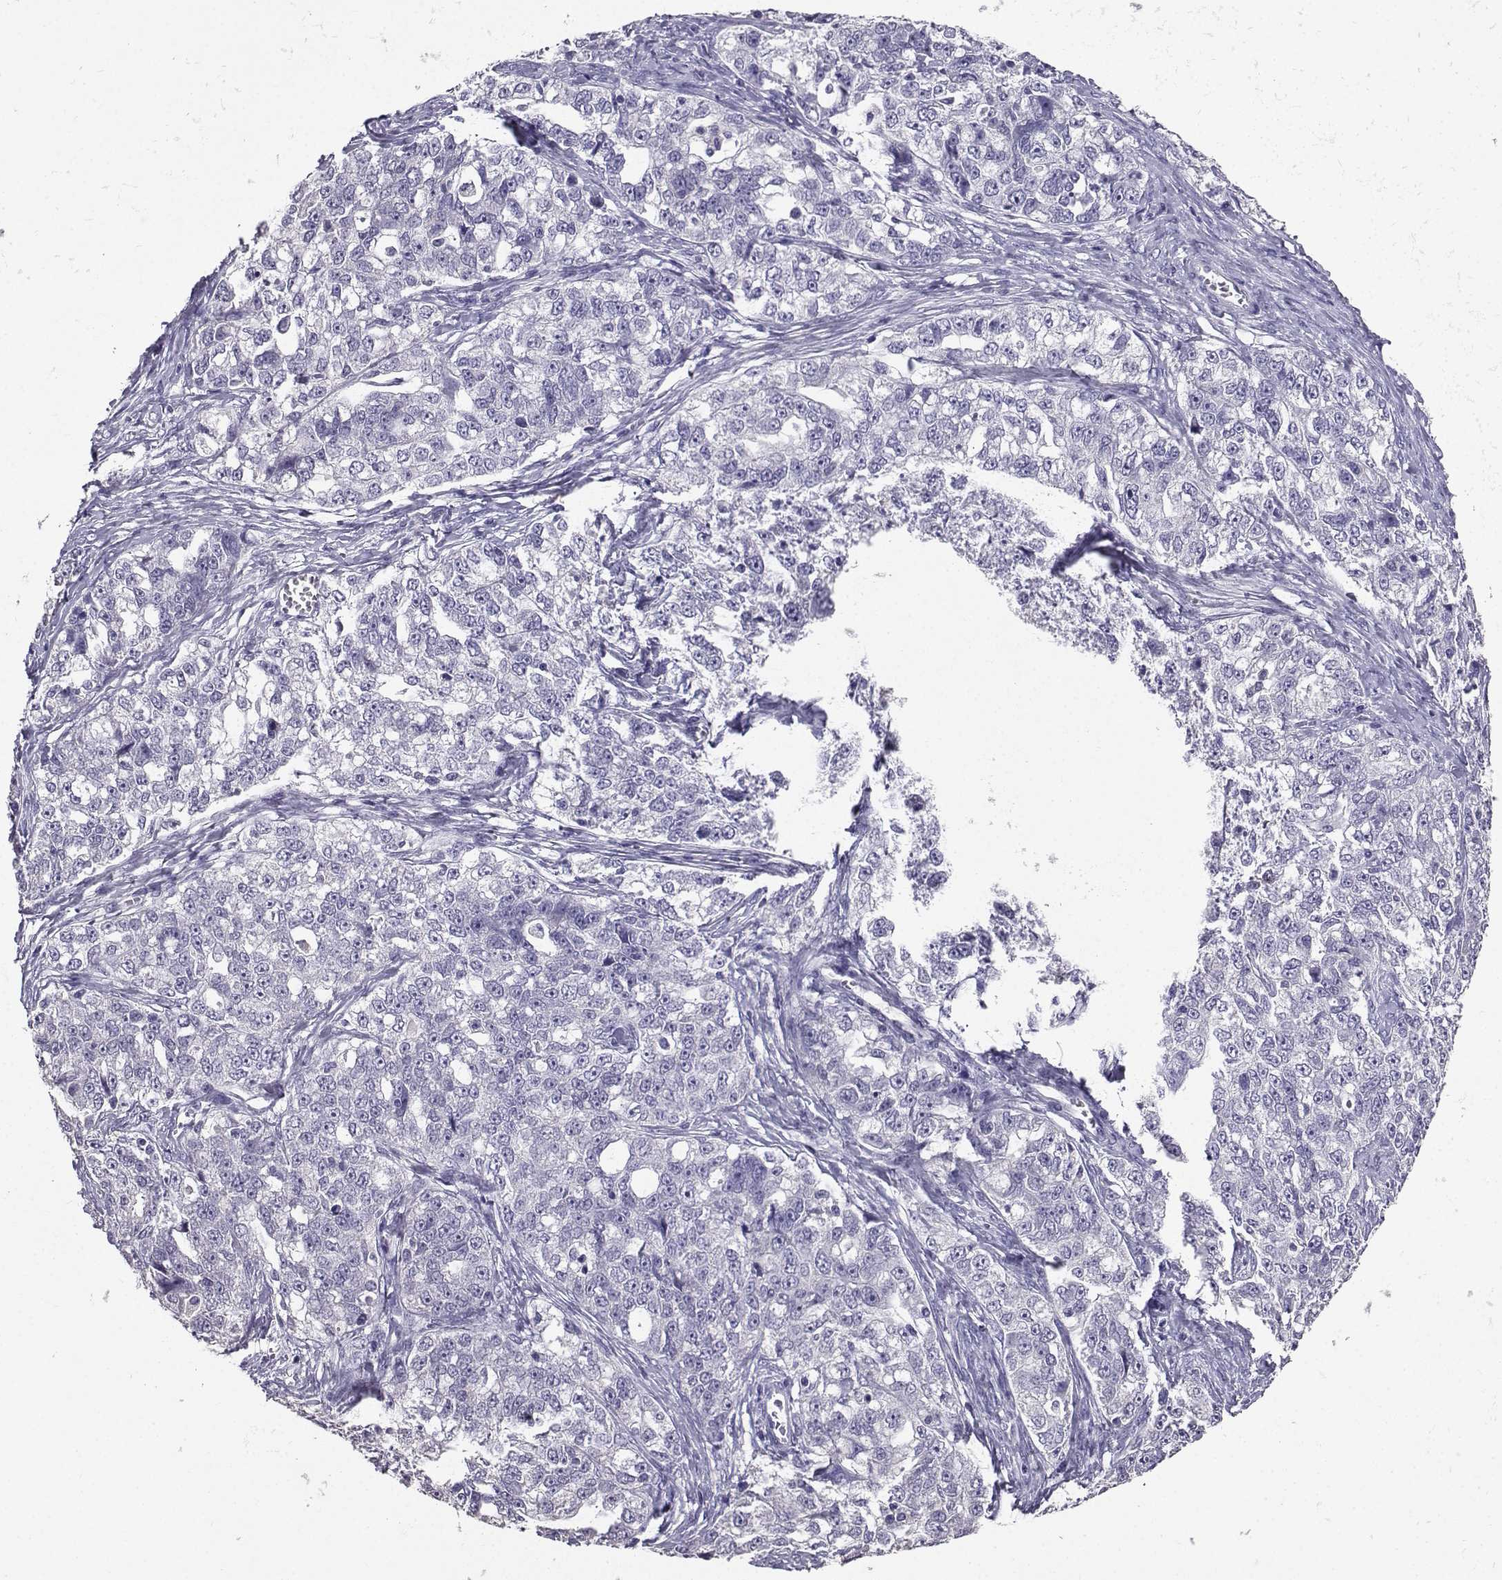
{"staining": {"intensity": "negative", "quantity": "none", "location": "none"}, "tissue": "ovarian cancer", "cell_type": "Tumor cells", "image_type": "cancer", "snomed": [{"axis": "morphology", "description": "Cystadenocarcinoma, serous, NOS"}, {"axis": "topography", "description": "Ovary"}], "caption": "Immunohistochemical staining of human ovarian serous cystadenocarcinoma demonstrates no significant positivity in tumor cells.", "gene": "SPAG11B", "patient": {"sex": "female", "age": 51}}